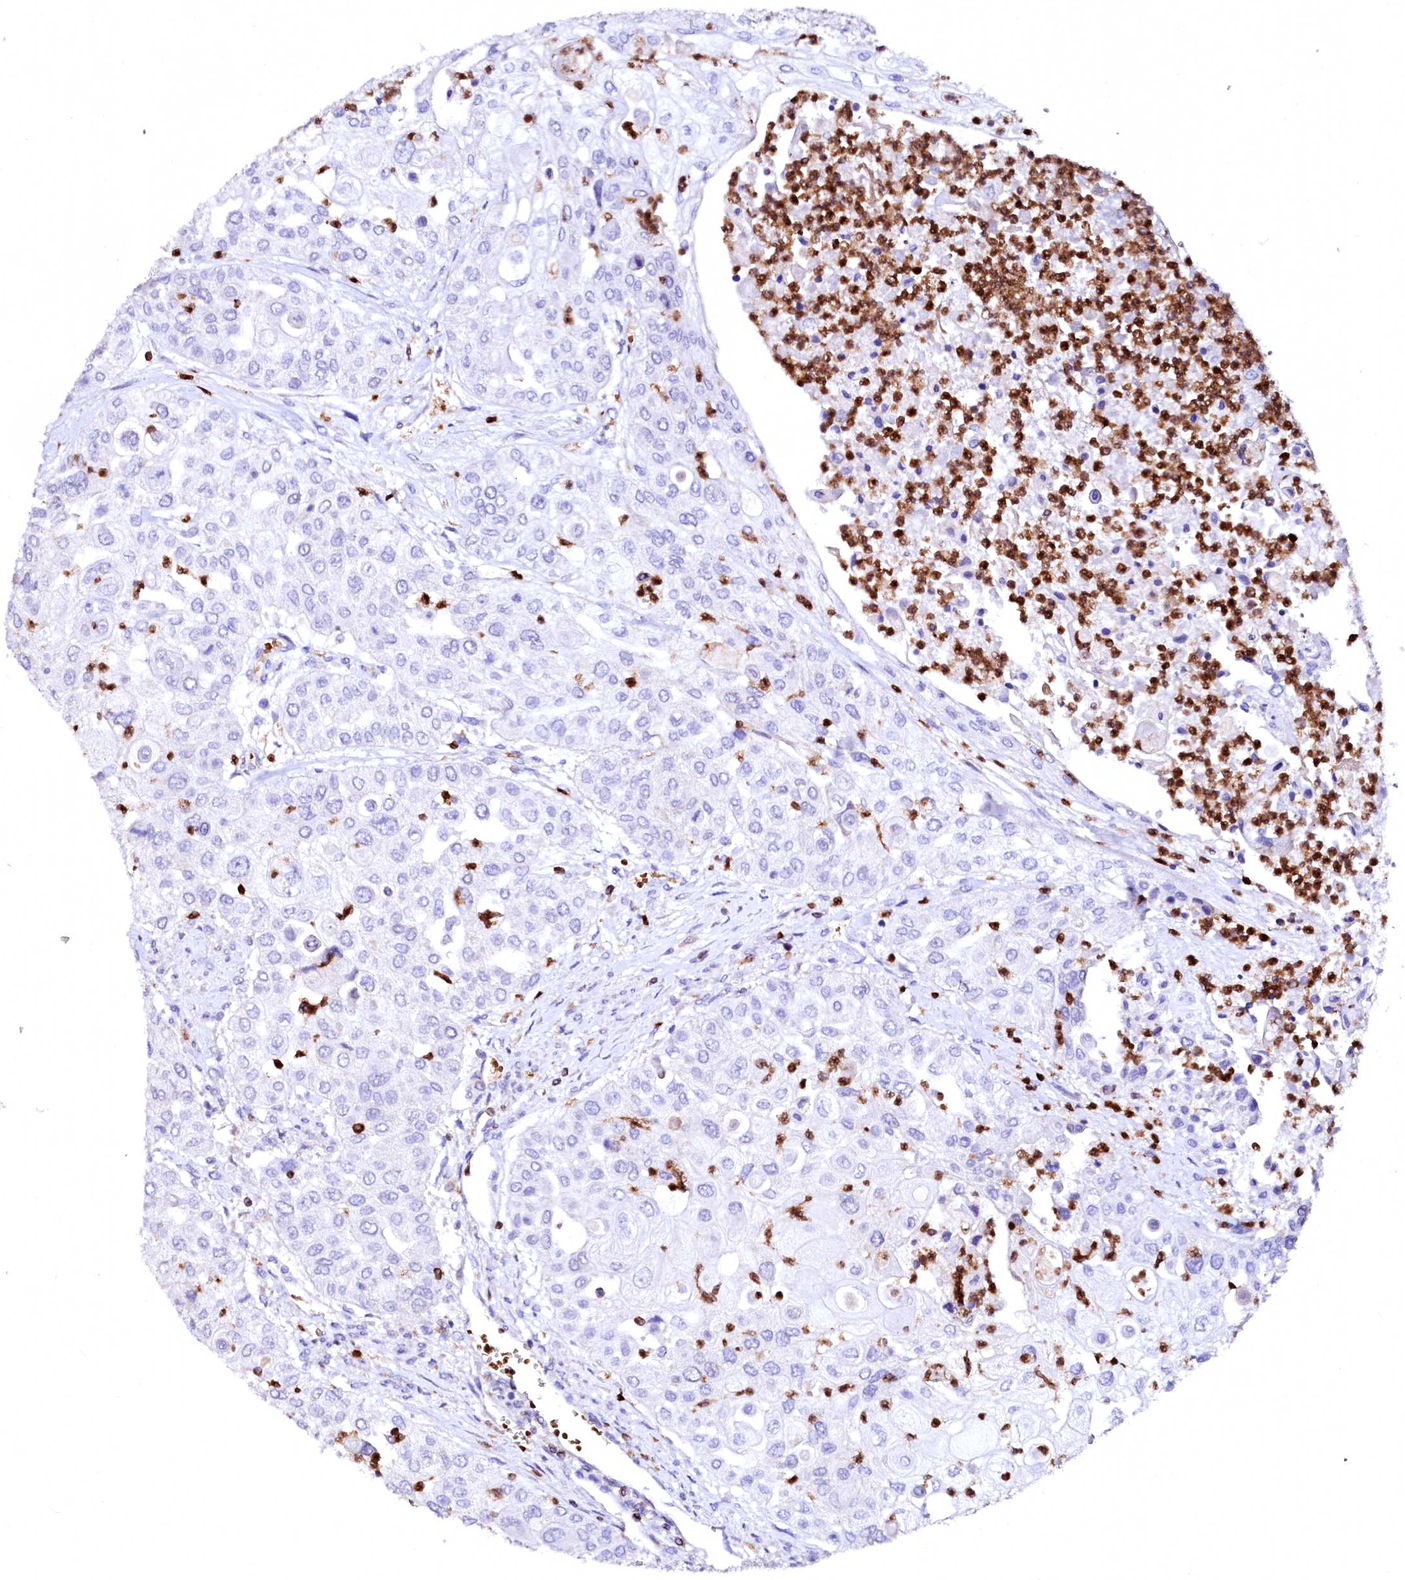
{"staining": {"intensity": "negative", "quantity": "none", "location": "none"}, "tissue": "urothelial cancer", "cell_type": "Tumor cells", "image_type": "cancer", "snomed": [{"axis": "morphology", "description": "Urothelial carcinoma, High grade"}, {"axis": "topography", "description": "Urinary bladder"}], "caption": "Urothelial cancer was stained to show a protein in brown. There is no significant positivity in tumor cells.", "gene": "RAB27A", "patient": {"sex": "female", "age": 79}}